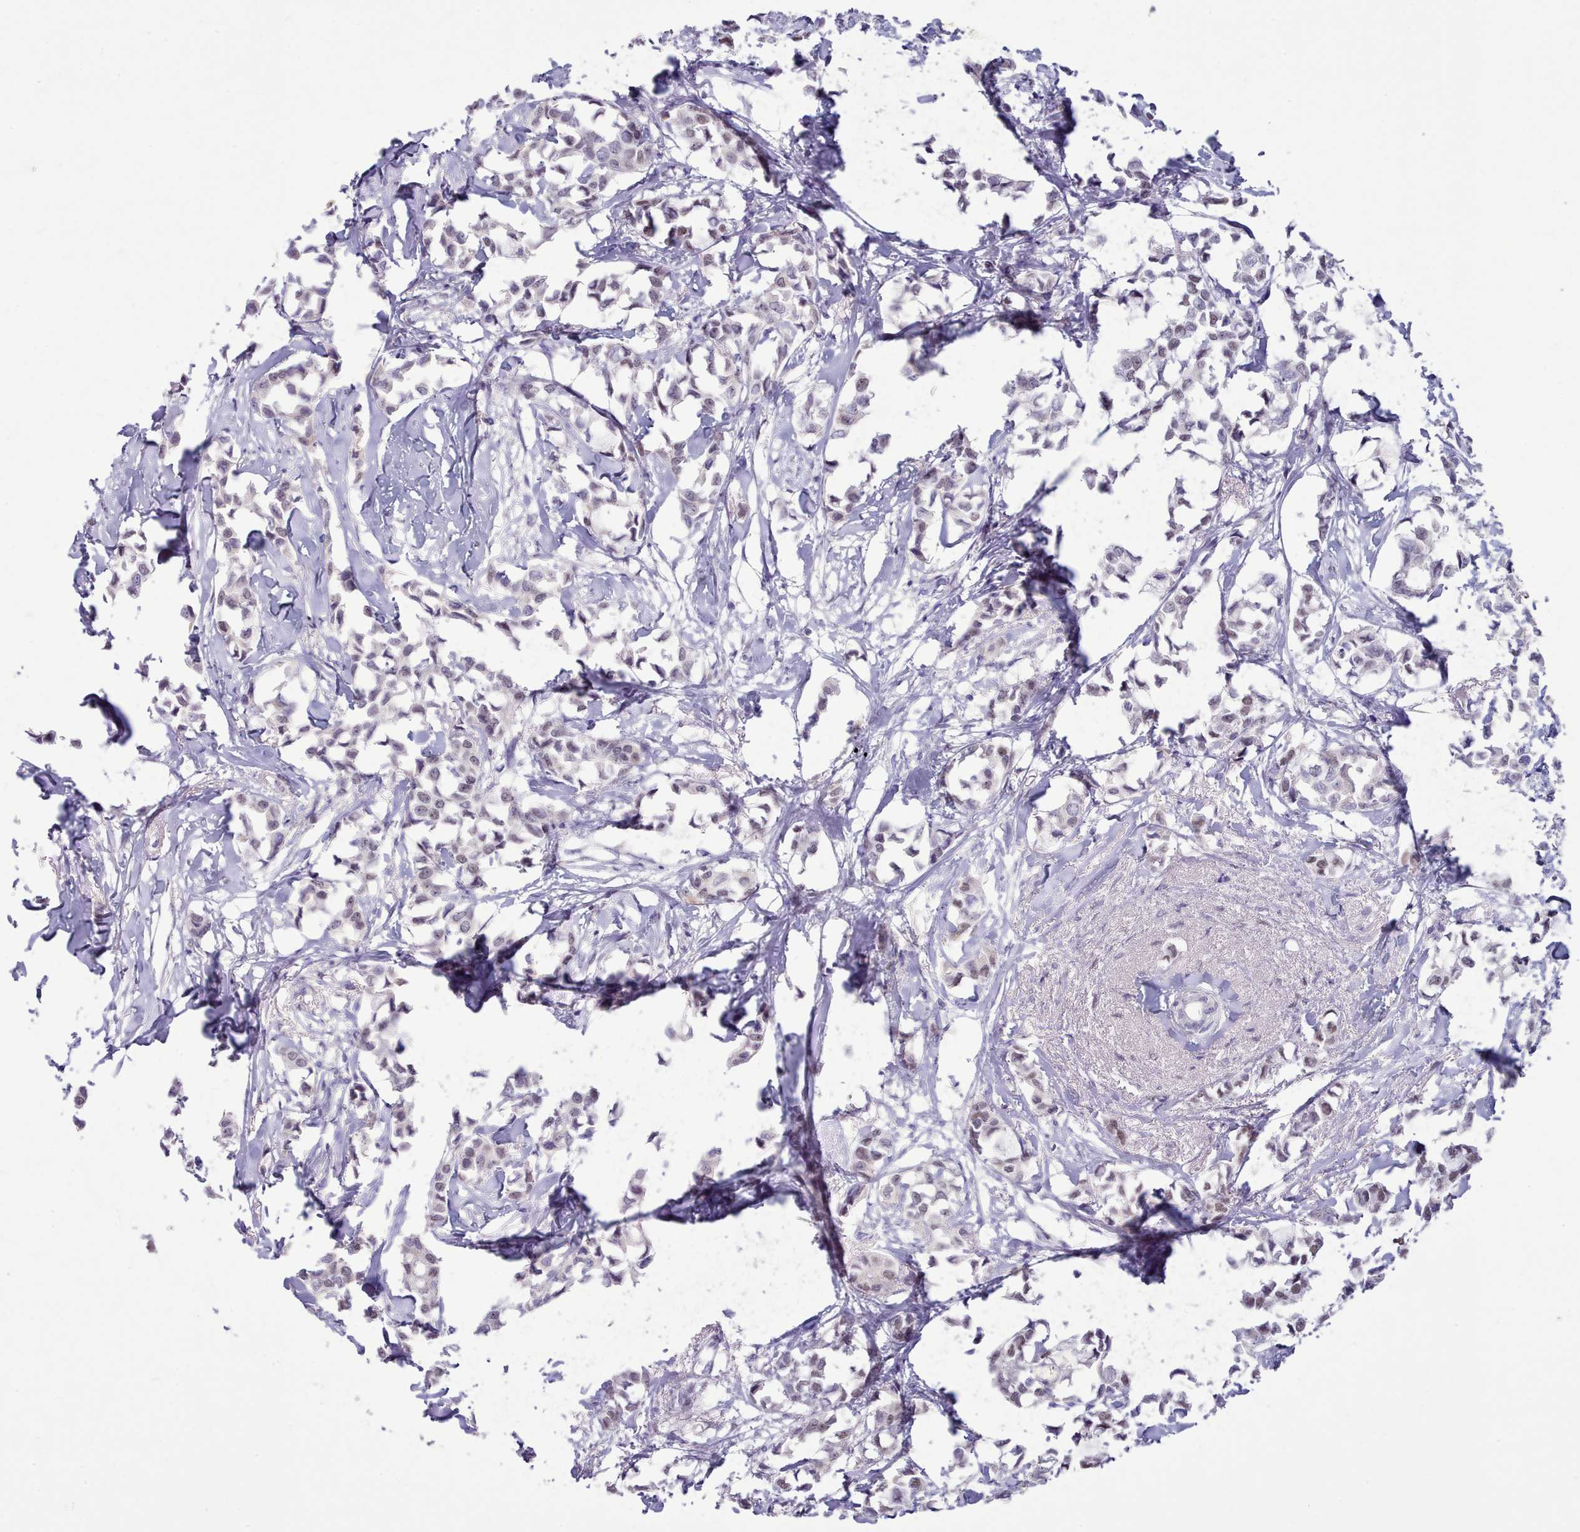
{"staining": {"intensity": "weak", "quantity": "<25%", "location": "nuclear"}, "tissue": "breast cancer", "cell_type": "Tumor cells", "image_type": "cancer", "snomed": [{"axis": "morphology", "description": "Duct carcinoma"}, {"axis": "topography", "description": "Breast"}], "caption": "A micrograph of breast intraductal carcinoma stained for a protein shows no brown staining in tumor cells.", "gene": "TMEM253", "patient": {"sex": "female", "age": 73}}